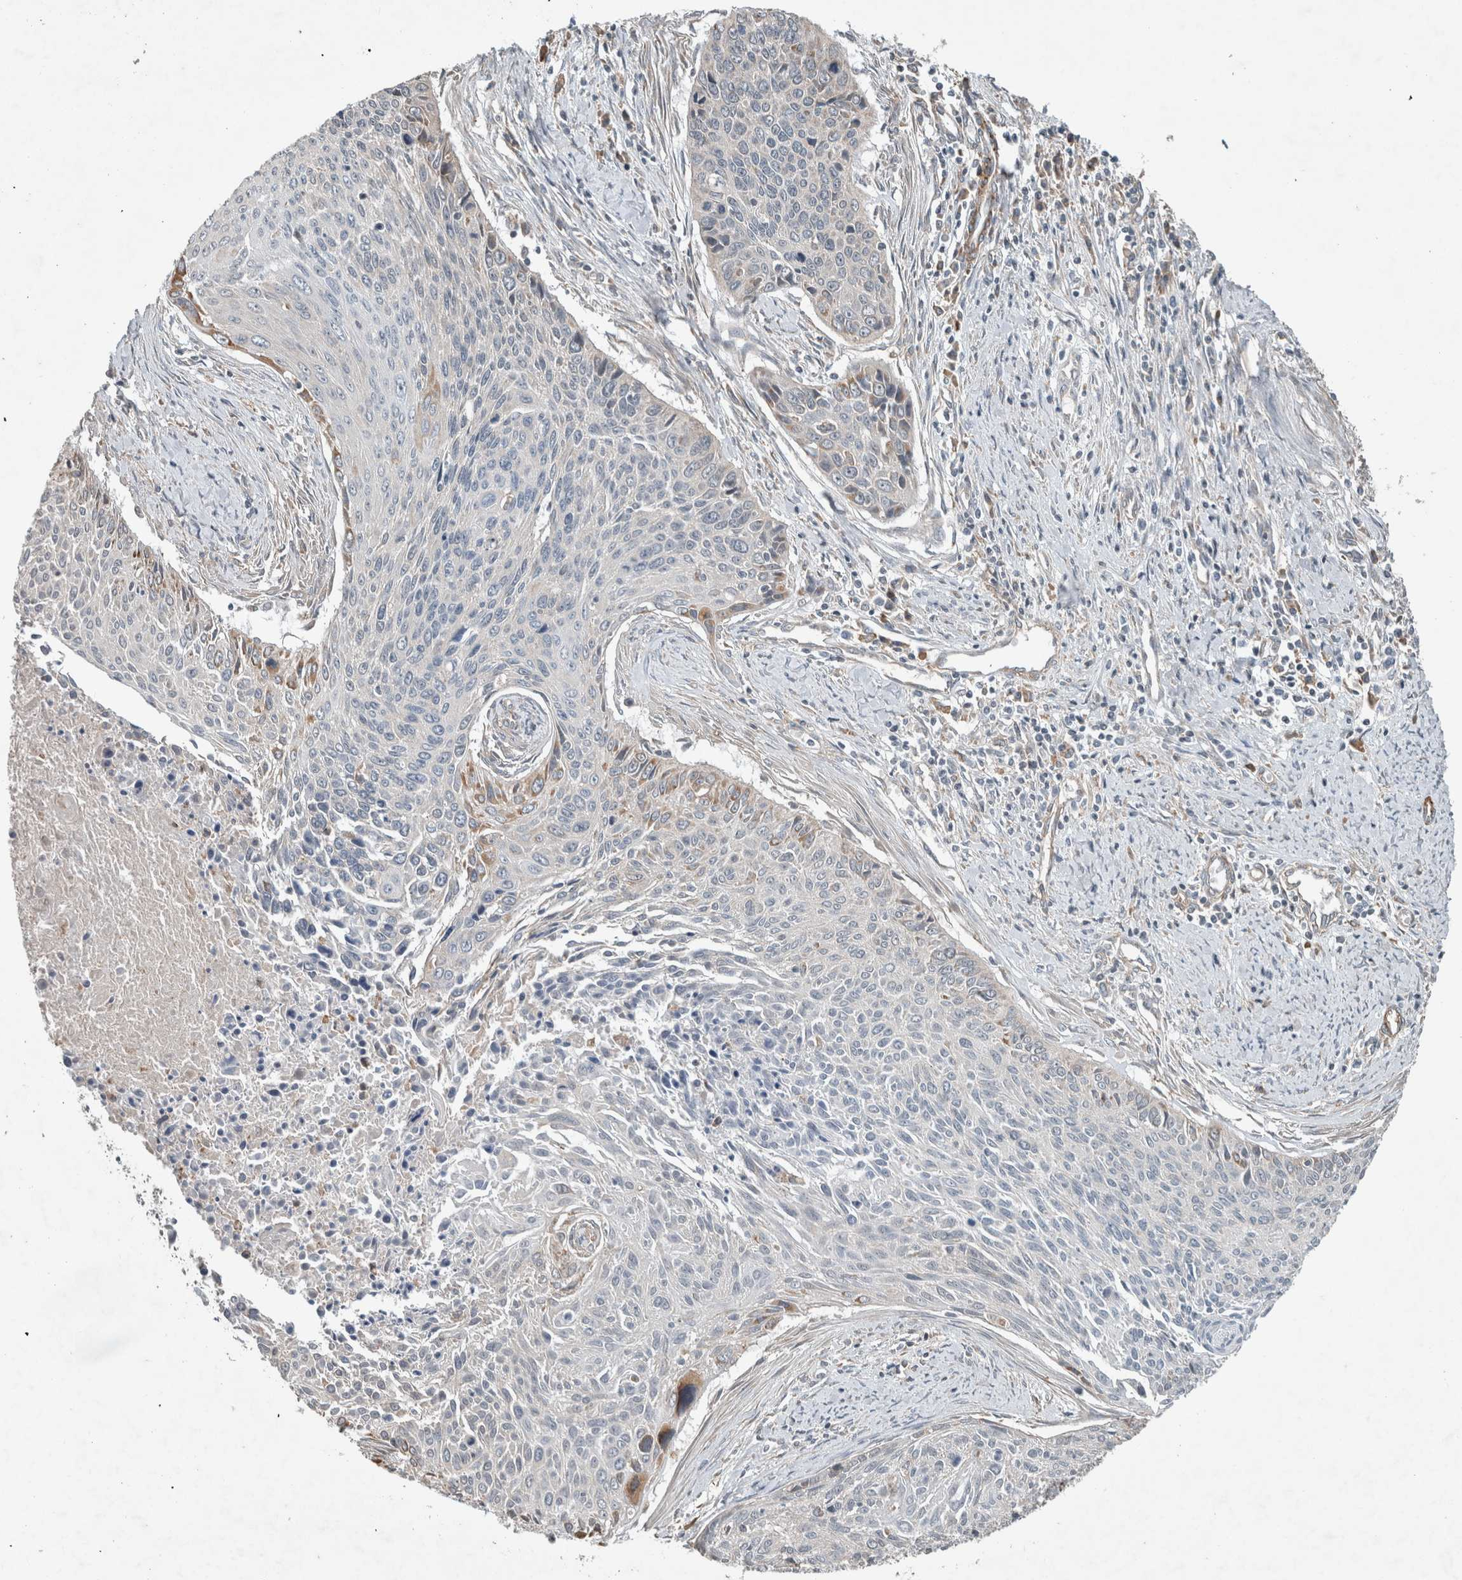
{"staining": {"intensity": "moderate", "quantity": "<25%", "location": "cytoplasmic/membranous"}, "tissue": "cervical cancer", "cell_type": "Tumor cells", "image_type": "cancer", "snomed": [{"axis": "morphology", "description": "Squamous cell carcinoma, NOS"}, {"axis": "topography", "description": "Cervix"}], "caption": "The micrograph reveals staining of cervical squamous cell carcinoma, revealing moderate cytoplasmic/membranous protein positivity (brown color) within tumor cells.", "gene": "JADE2", "patient": {"sex": "female", "age": 55}}